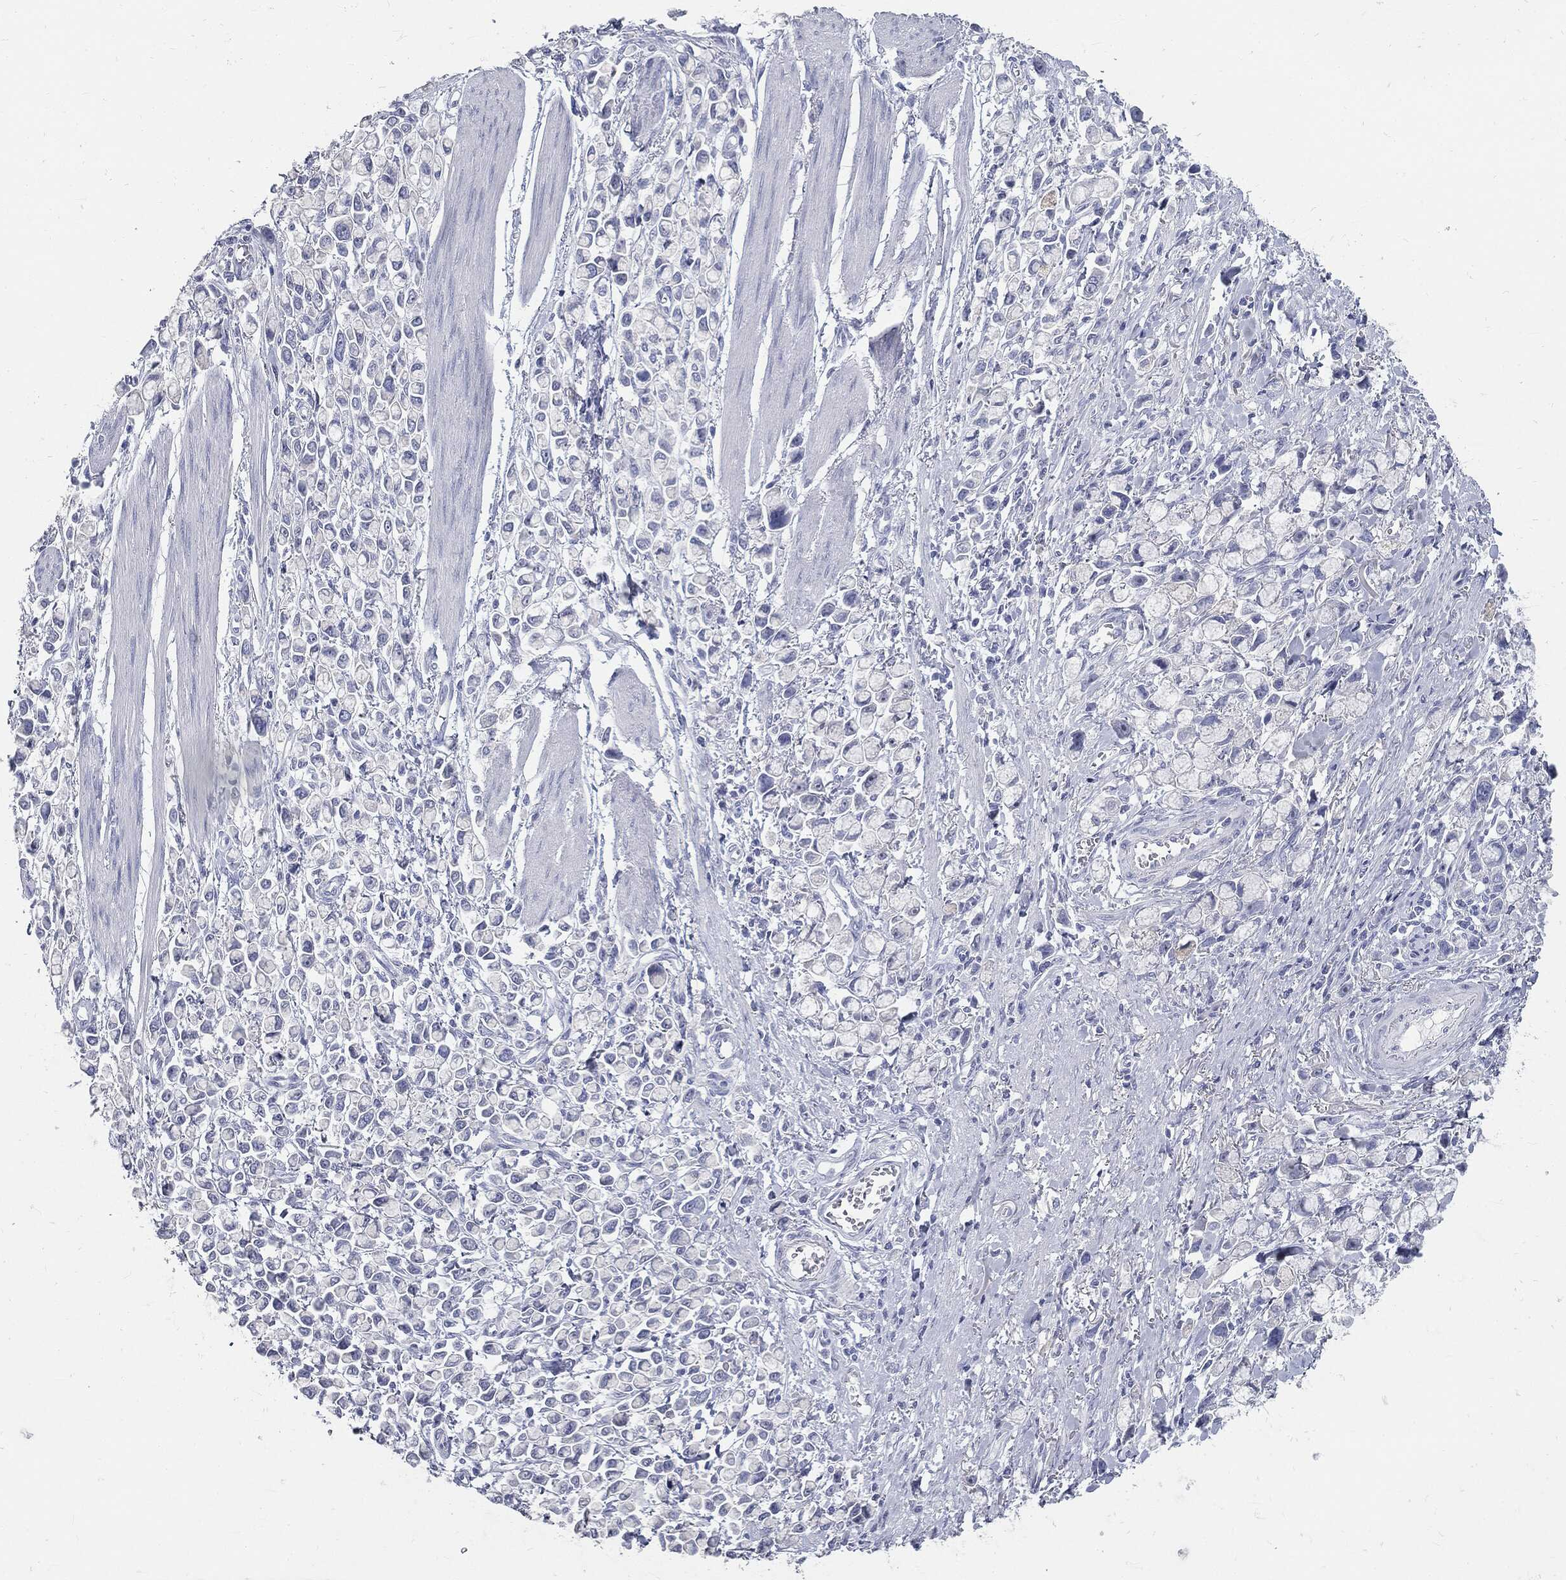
{"staining": {"intensity": "negative", "quantity": "none", "location": "none"}, "tissue": "stomach cancer", "cell_type": "Tumor cells", "image_type": "cancer", "snomed": [{"axis": "morphology", "description": "Adenocarcinoma, NOS"}, {"axis": "topography", "description": "Stomach"}], "caption": "High power microscopy image of an immunohistochemistry micrograph of stomach cancer, revealing no significant positivity in tumor cells.", "gene": "CUZD1", "patient": {"sex": "female", "age": 81}}